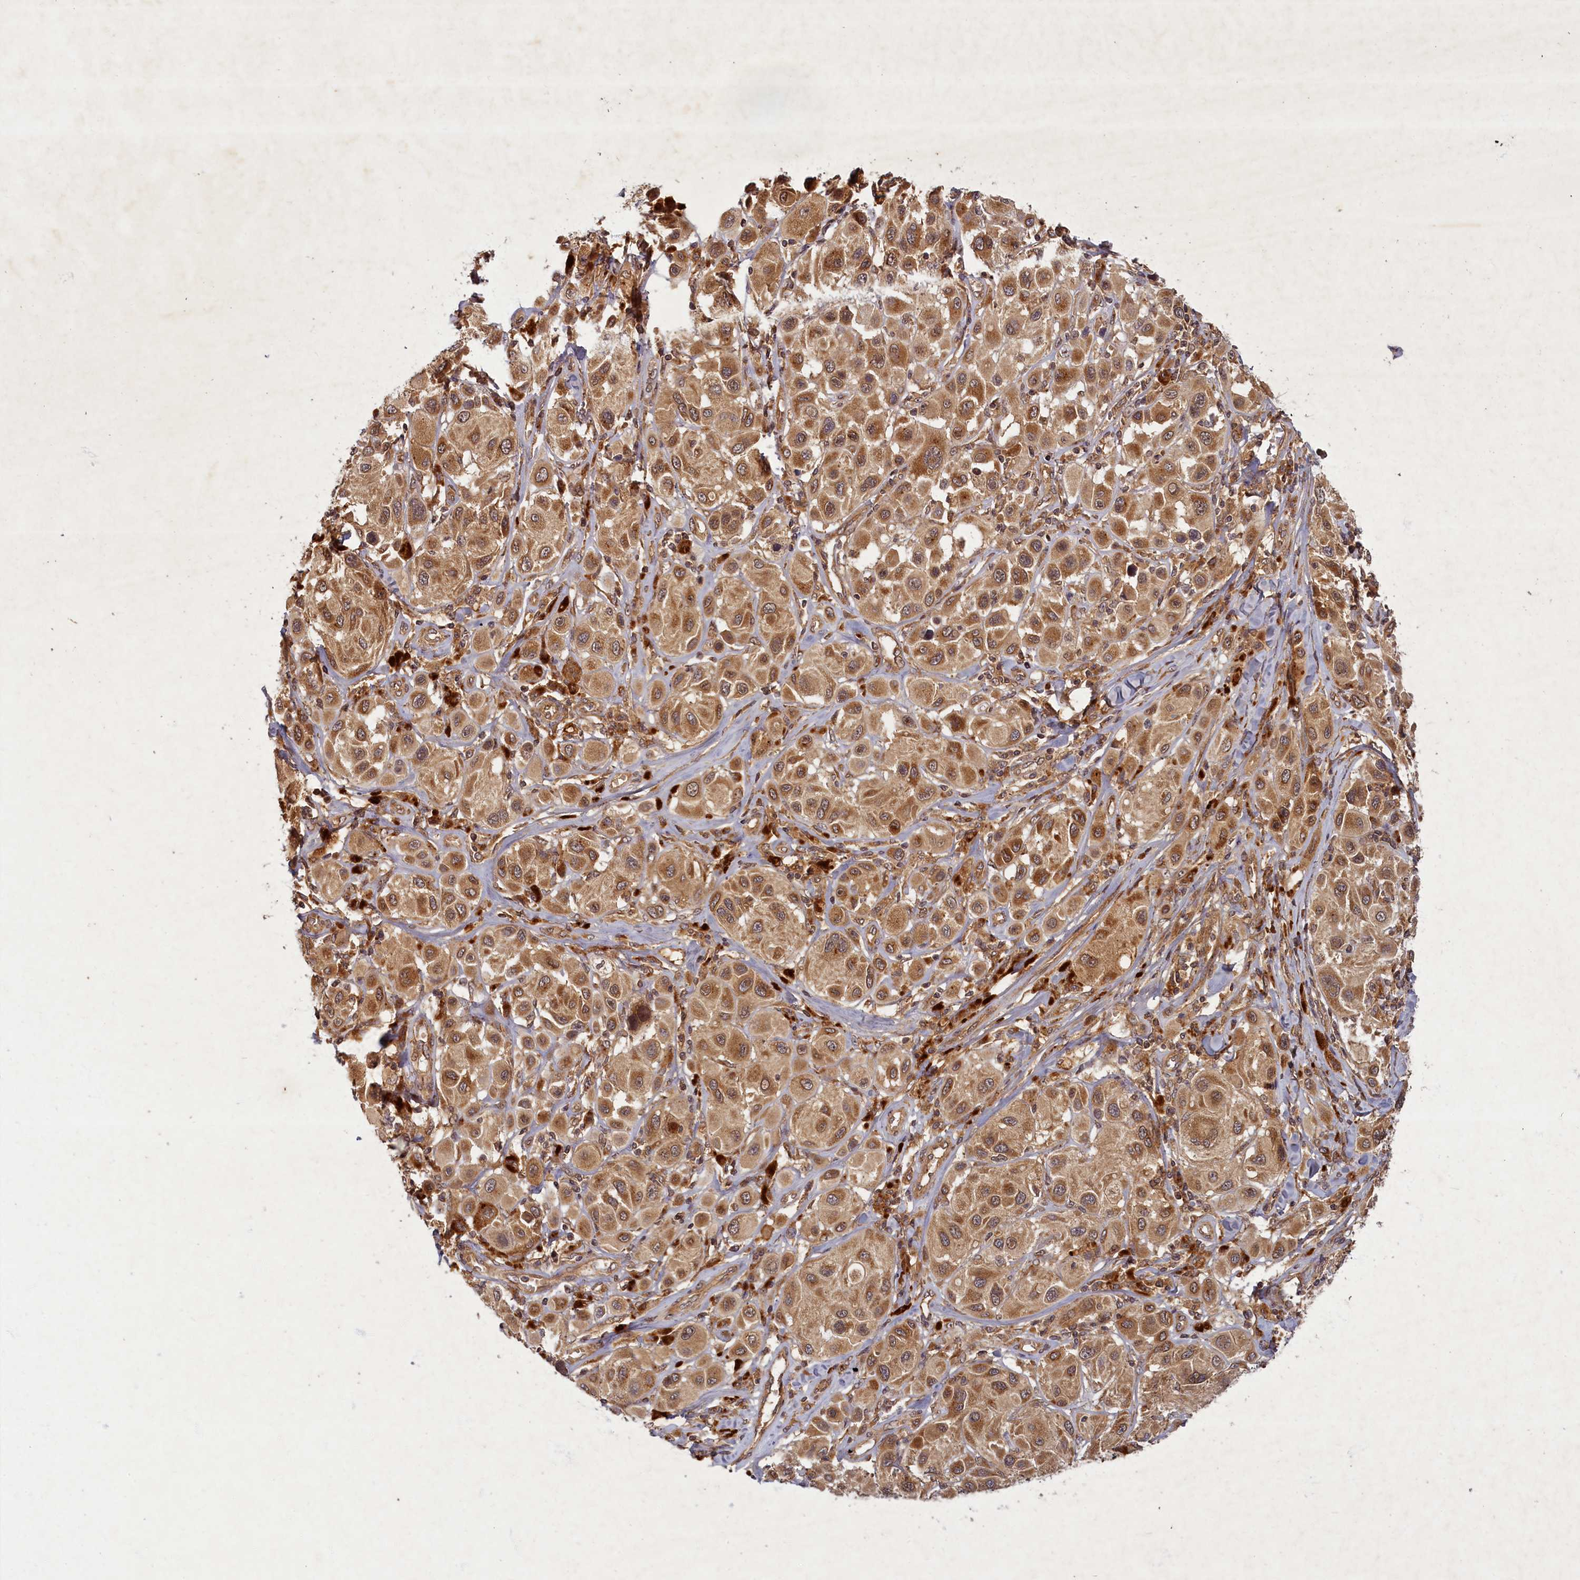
{"staining": {"intensity": "moderate", "quantity": ">75%", "location": "cytoplasmic/membranous"}, "tissue": "melanoma", "cell_type": "Tumor cells", "image_type": "cancer", "snomed": [{"axis": "morphology", "description": "Malignant melanoma, Metastatic site"}, {"axis": "topography", "description": "Skin"}], "caption": "Brown immunohistochemical staining in human malignant melanoma (metastatic site) reveals moderate cytoplasmic/membranous expression in approximately >75% of tumor cells.", "gene": "BICD1", "patient": {"sex": "male", "age": 41}}